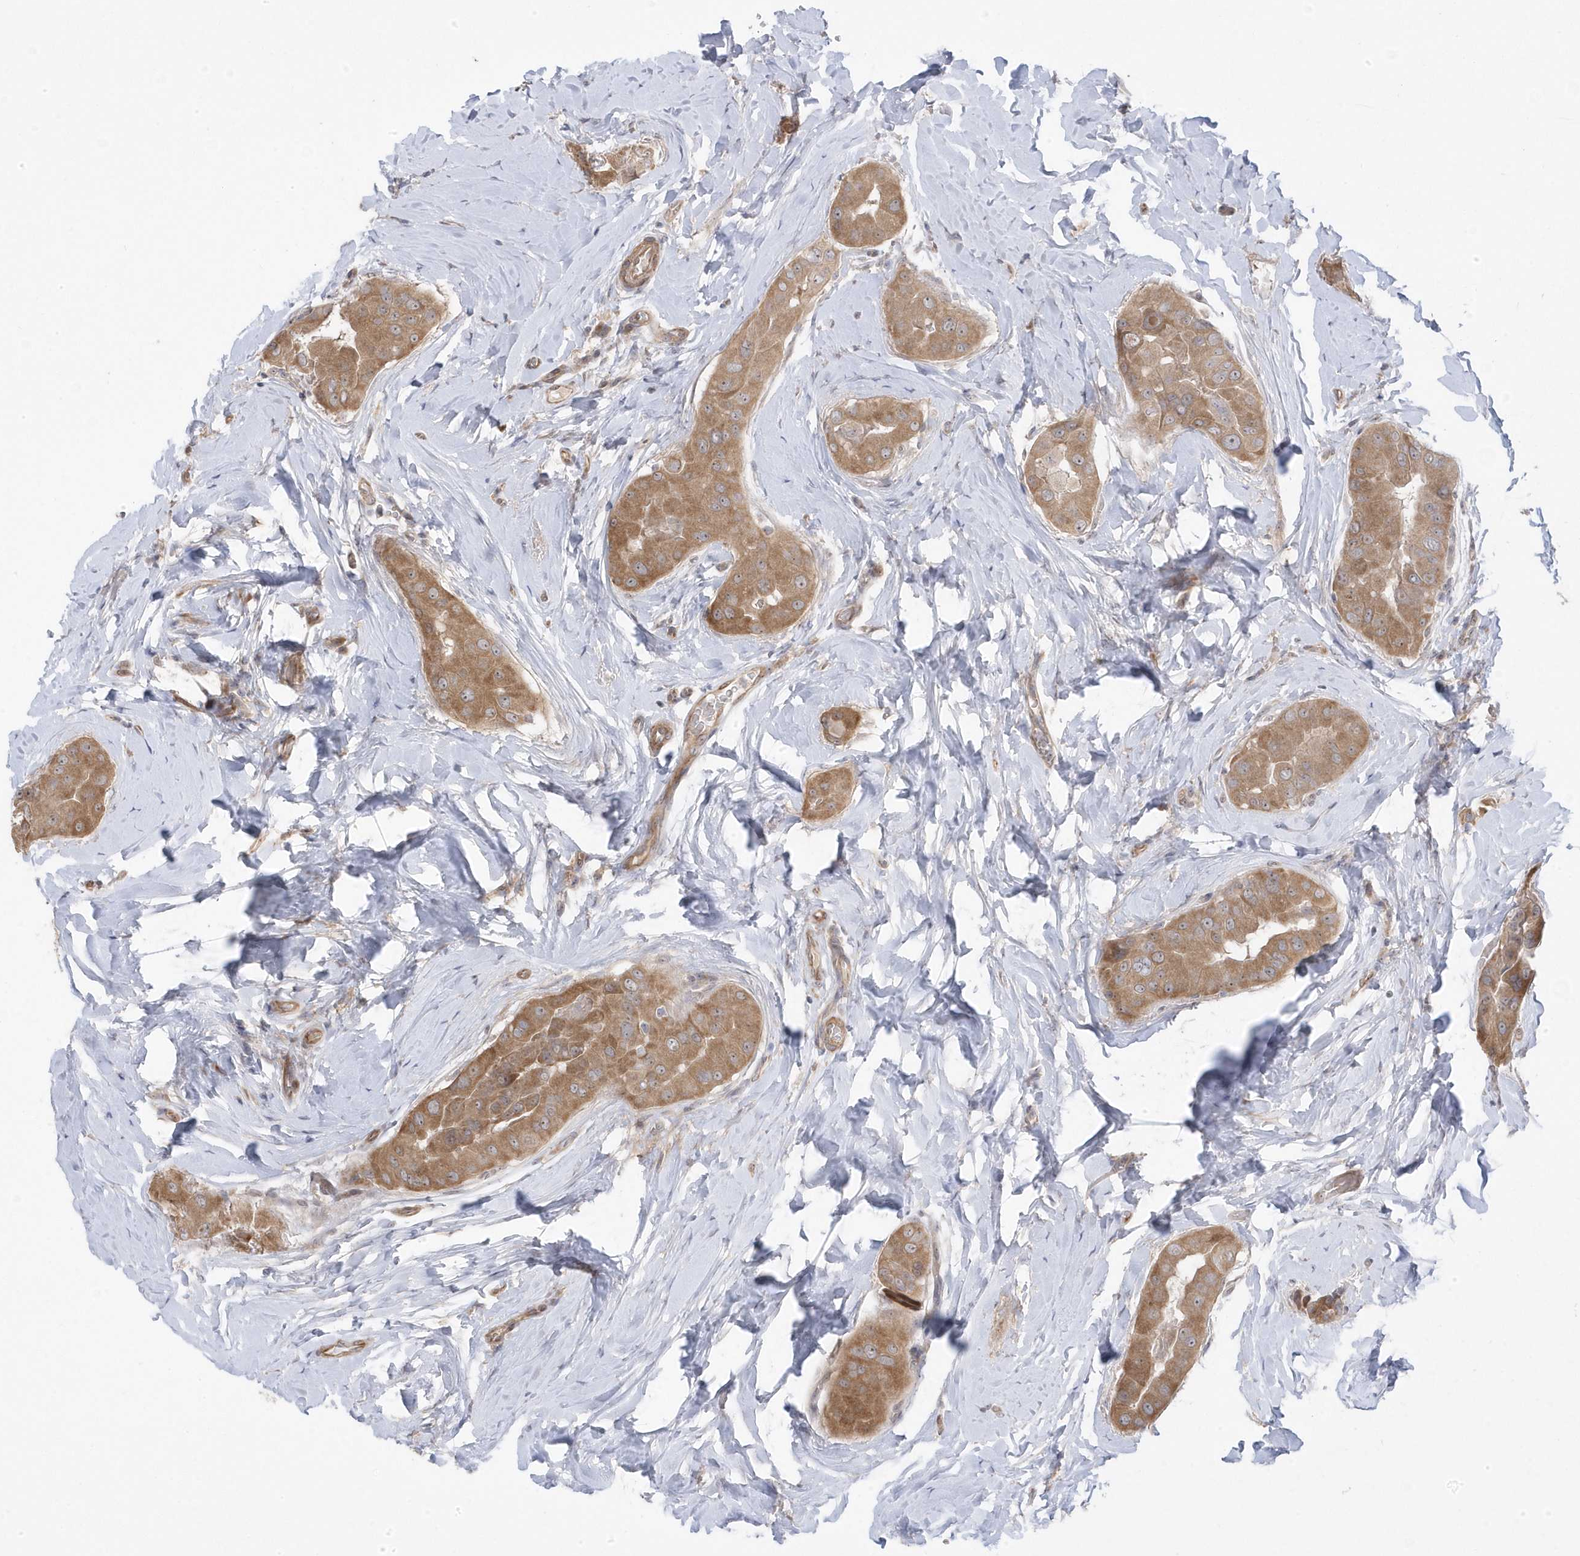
{"staining": {"intensity": "moderate", "quantity": ">75%", "location": "cytoplasmic/membranous"}, "tissue": "thyroid cancer", "cell_type": "Tumor cells", "image_type": "cancer", "snomed": [{"axis": "morphology", "description": "Papillary adenocarcinoma, NOS"}, {"axis": "topography", "description": "Thyroid gland"}], "caption": "Papillary adenocarcinoma (thyroid) stained with DAB immunohistochemistry reveals medium levels of moderate cytoplasmic/membranous expression in approximately >75% of tumor cells.", "gene": "GTPBP6", "patient": {"sex": "male", "age": 33}}